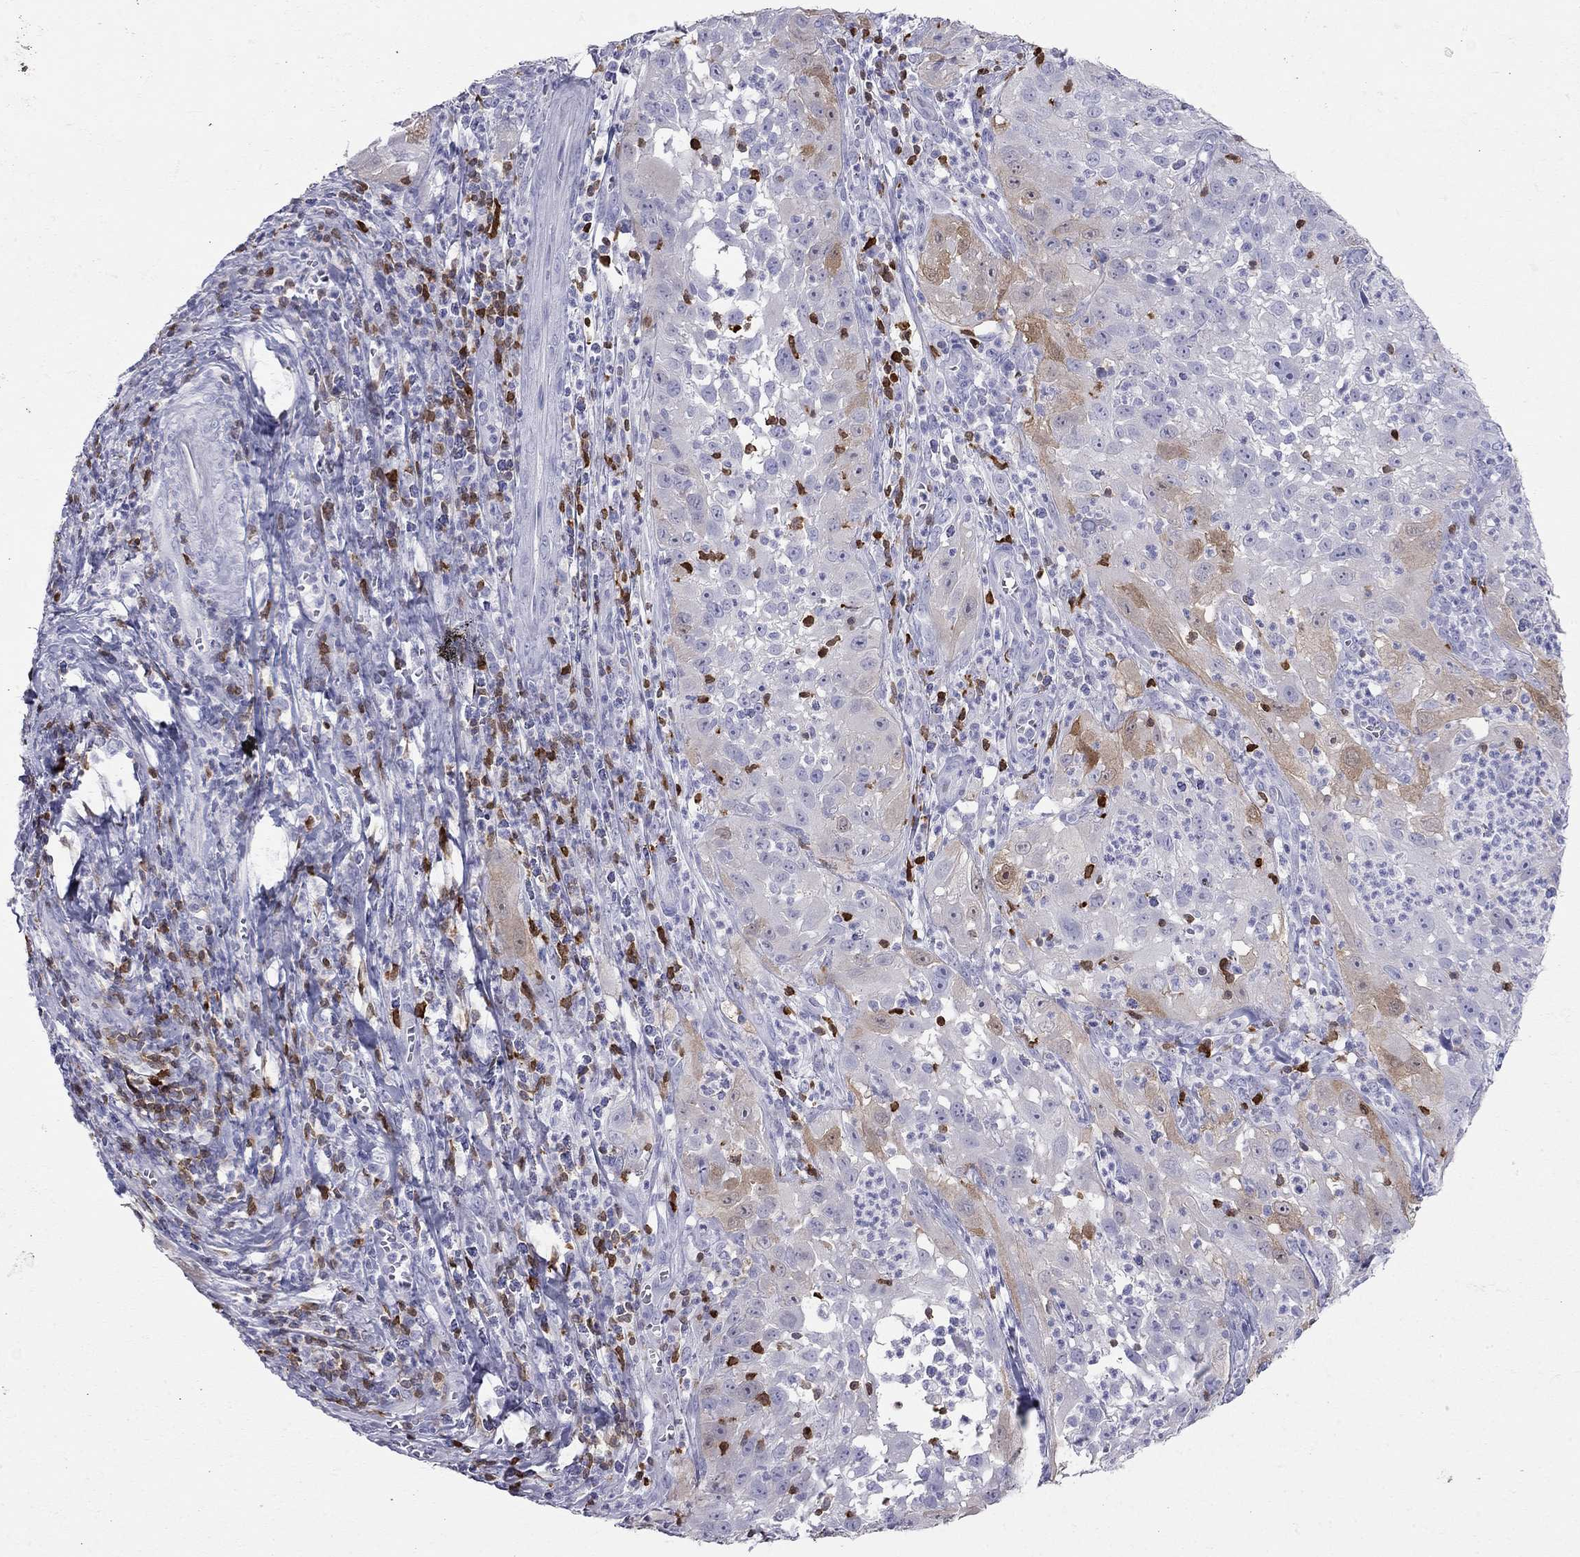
{"staining": {"intensity": "weak", "quantity": "<25%", "location": "cytoplasmic/membranous"}, "tissue": "cervical cancer", "cell_type": "Tumor cells", "image_type": "cancer", "snomed": [{"axis": "morphology", "description": "Squamous cell carcinoma, NOS"}, {"axis": "topography", "description": "Cervix"}], "caption": "A high-resolution histopathology image shows immunohistochemistry (IHC) staining of cervical cancer, which displays no significant positivity in tumor cells.", "gene": "SH2D2A", "patient": {"sex": "female", "age": 32}}